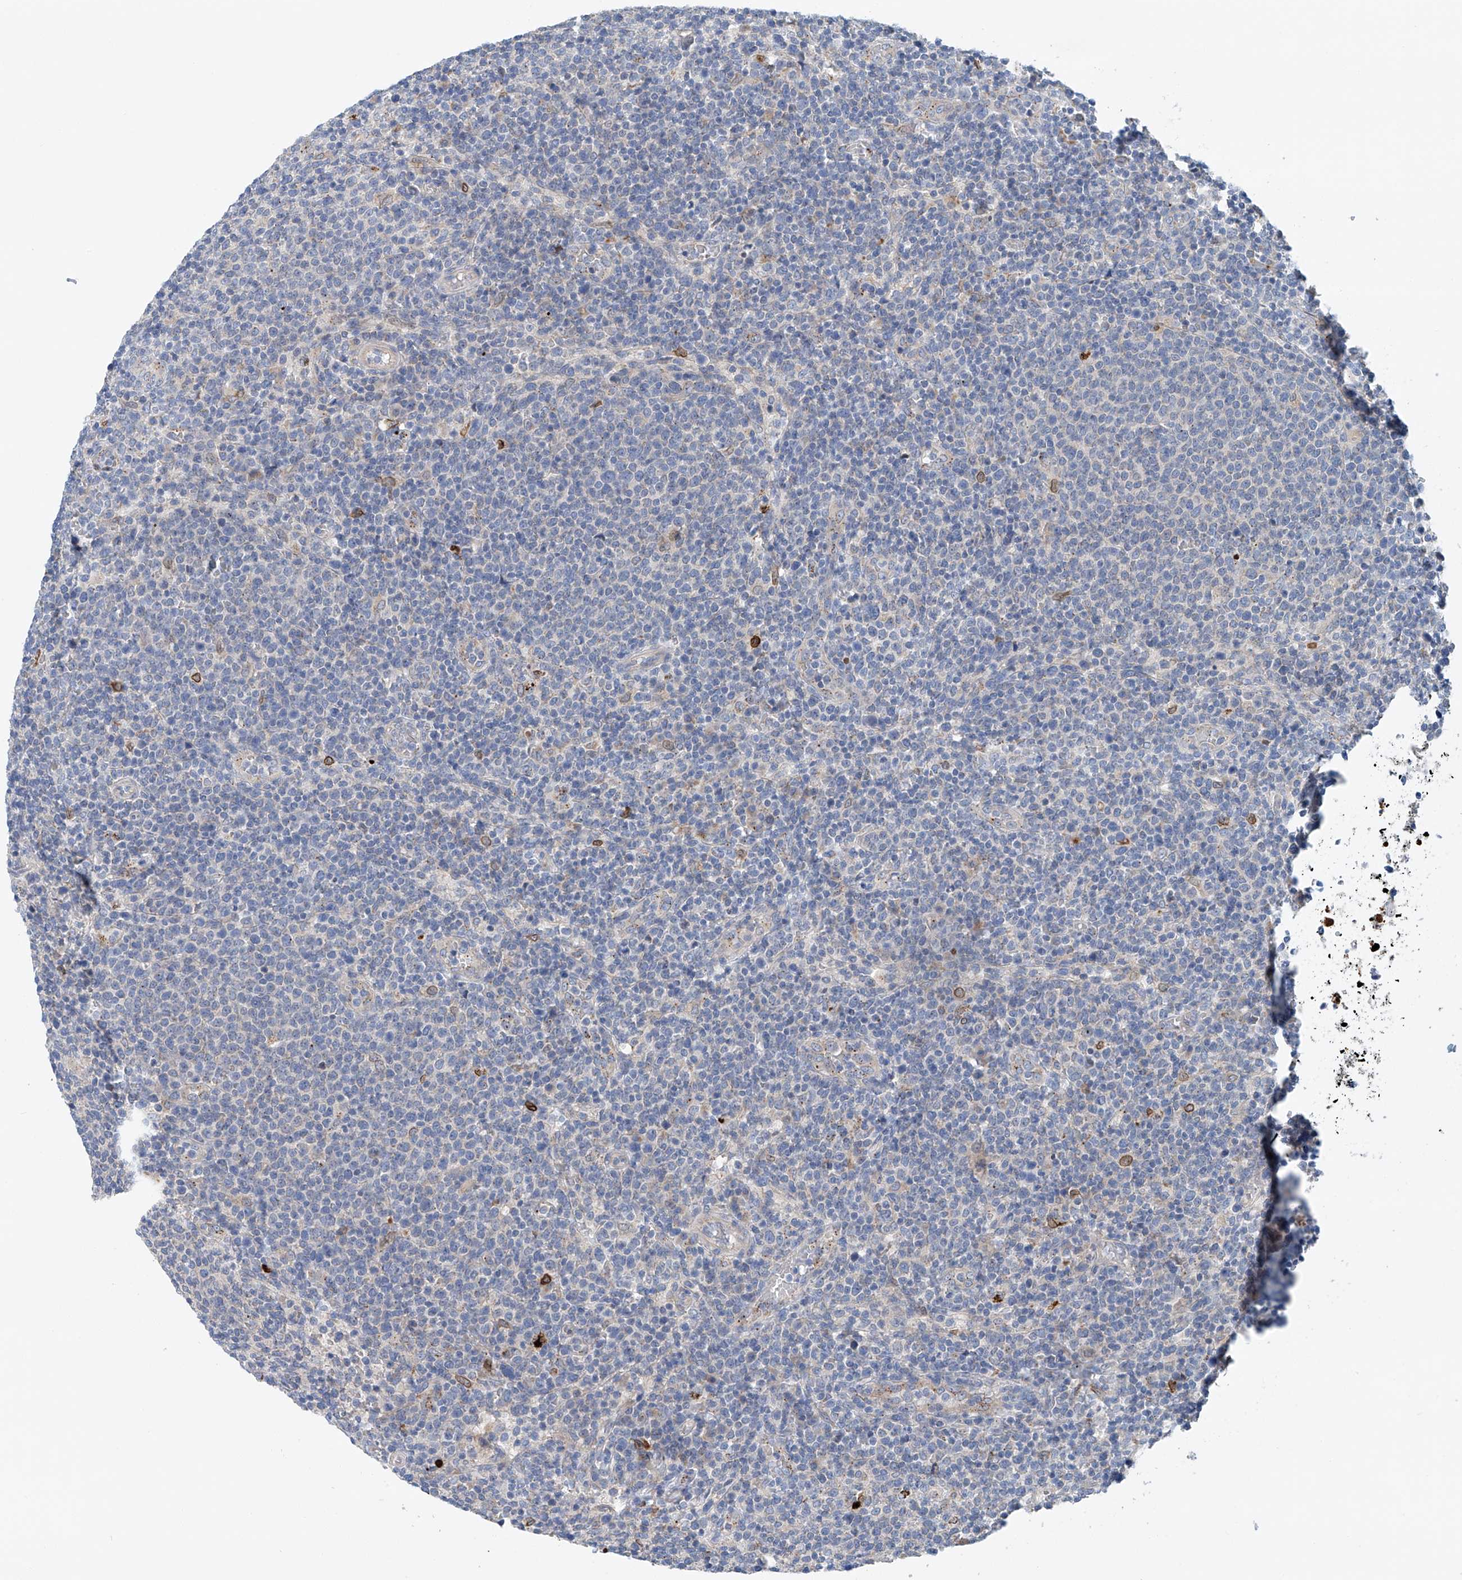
{"staining": {"intensity": "negative", "quantity": "none", "location": "none"}, "tissue": "lymphoma", "cell_type": "Tumor cells", "image_type": "cancer", "snomed": [{"axis": "morphology", "description": "Malignant lymphoma, non-Hodgkin's type, High grade"}, {"axis": "topography", "description": "Lymph node"}], "caption": "Lymphoma stained for a protein using immunohistochemistry (IHC) displays no expression tumor cells.", "gene": "CEP85L", "patient": {"sex": "male", "age": 61}}